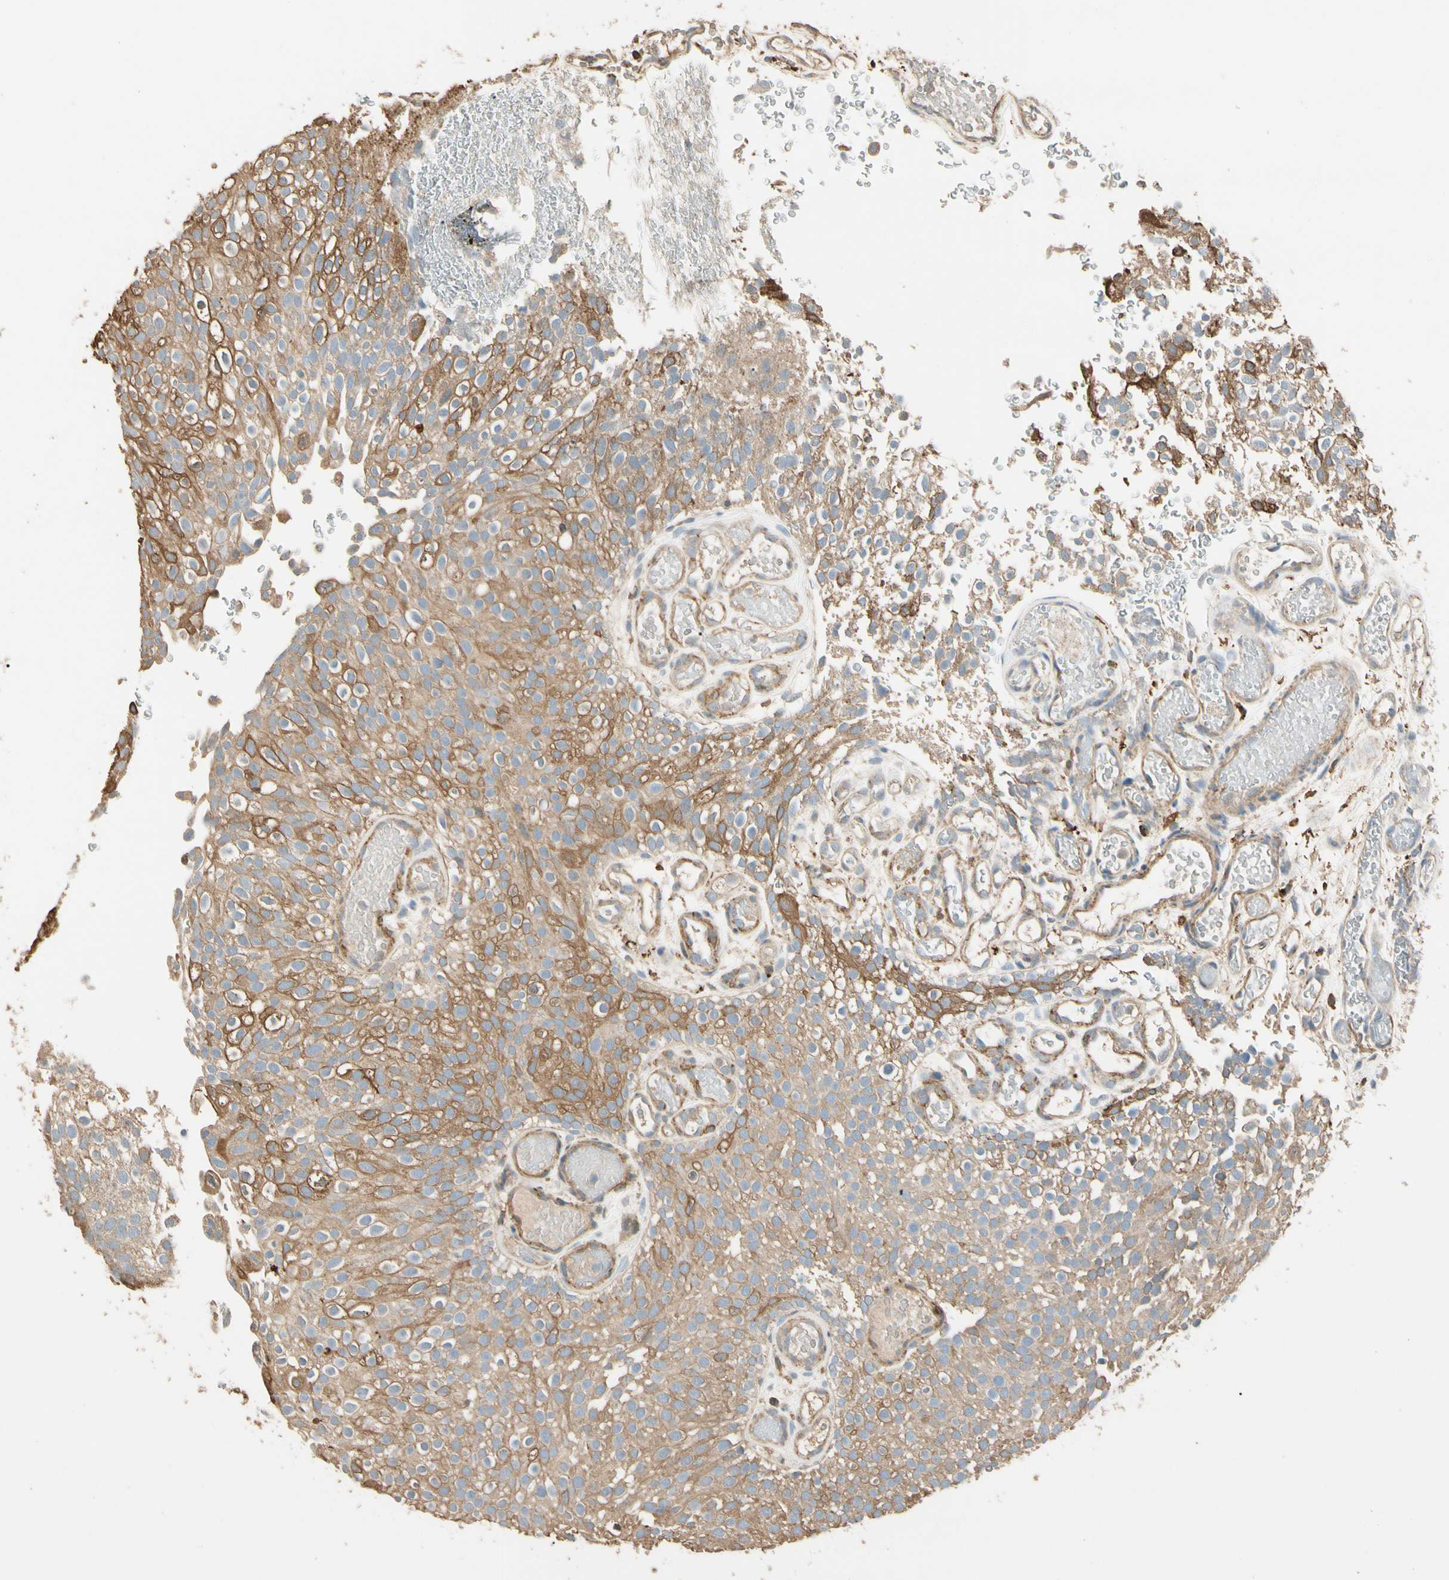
{"staining": {"intensity": "weak", "quantity": ">75%", "location": "cytoplasmic/membranous"}, "tissue": "urothelial cancer", "cell_type": "Tumor cells", "image_type": "cancer", "snomed": [{"axis": "morphology", "description": "Urothelial carcinoma, Low grade"}, {"axis": "topography", "description": "Urinary bladder"}], "caption": "Protein expression analysis of urothelial cancer demonstrates weak cytoplasmic/membranous staining in approximately >75% of tumor cells.", "gene": "CDH6", "patient": {"sex": "male", "age": 78}}